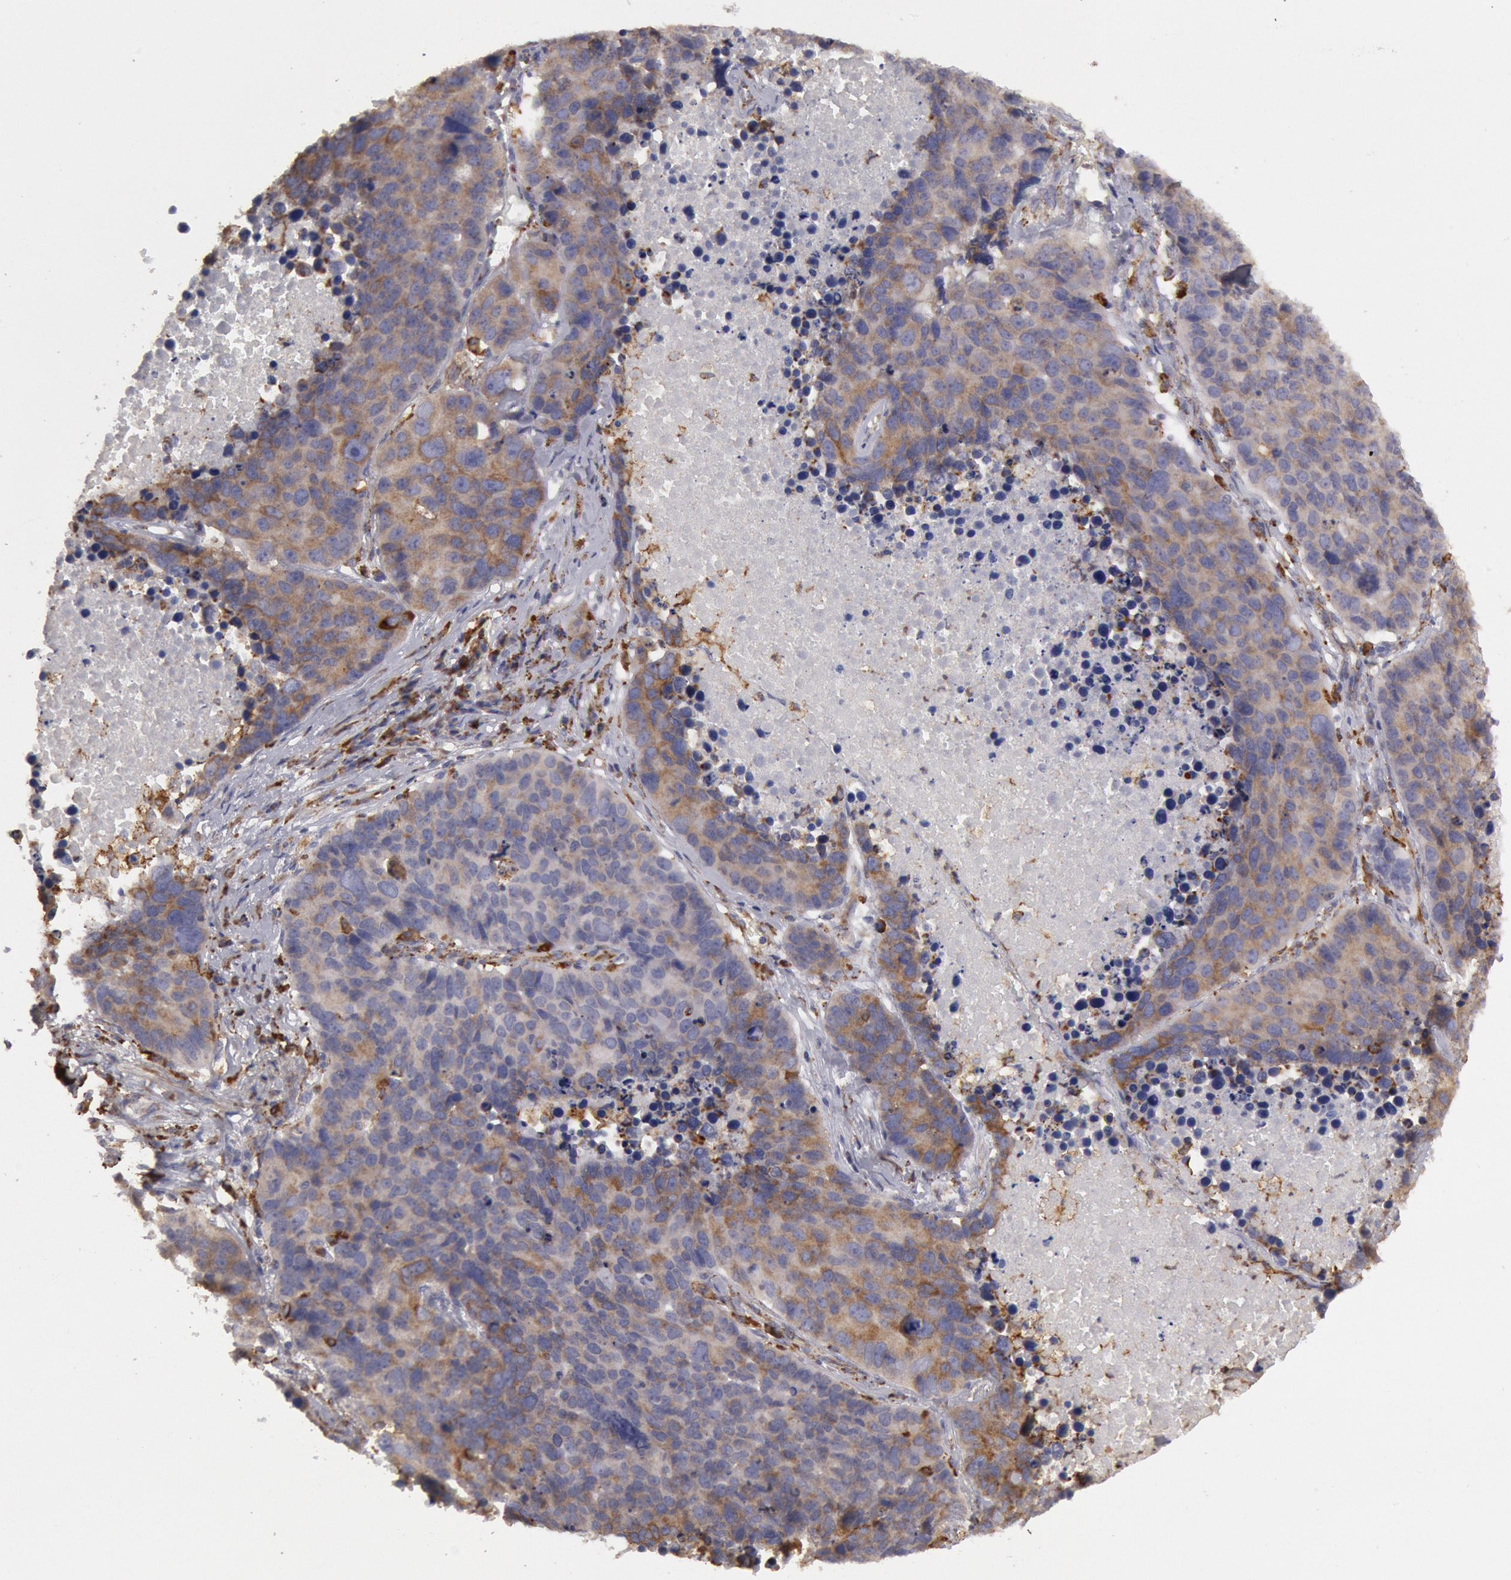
{"staining": {"intensity": "weak", "quantity": "25%-75%", "location": "cytoplasmic/membranous"}, "tissue": "lung cancer", "cell_type": "Tumor cells", "image_type": "cancer", "snomed": [{"axis": "morphology", "description": "Carcinoid, malignant, NOS"}, {"axis": "topography", "description": "Lung"}], "caption": "There is low levels of weak cytoplasmic/membranous expression in tumor cells of lung malignant carcinoid, as demonstrated by immunohistochemical staining (brown color).", "gene": "ERP44", "patient": {"sex": "male", "age": 60}}